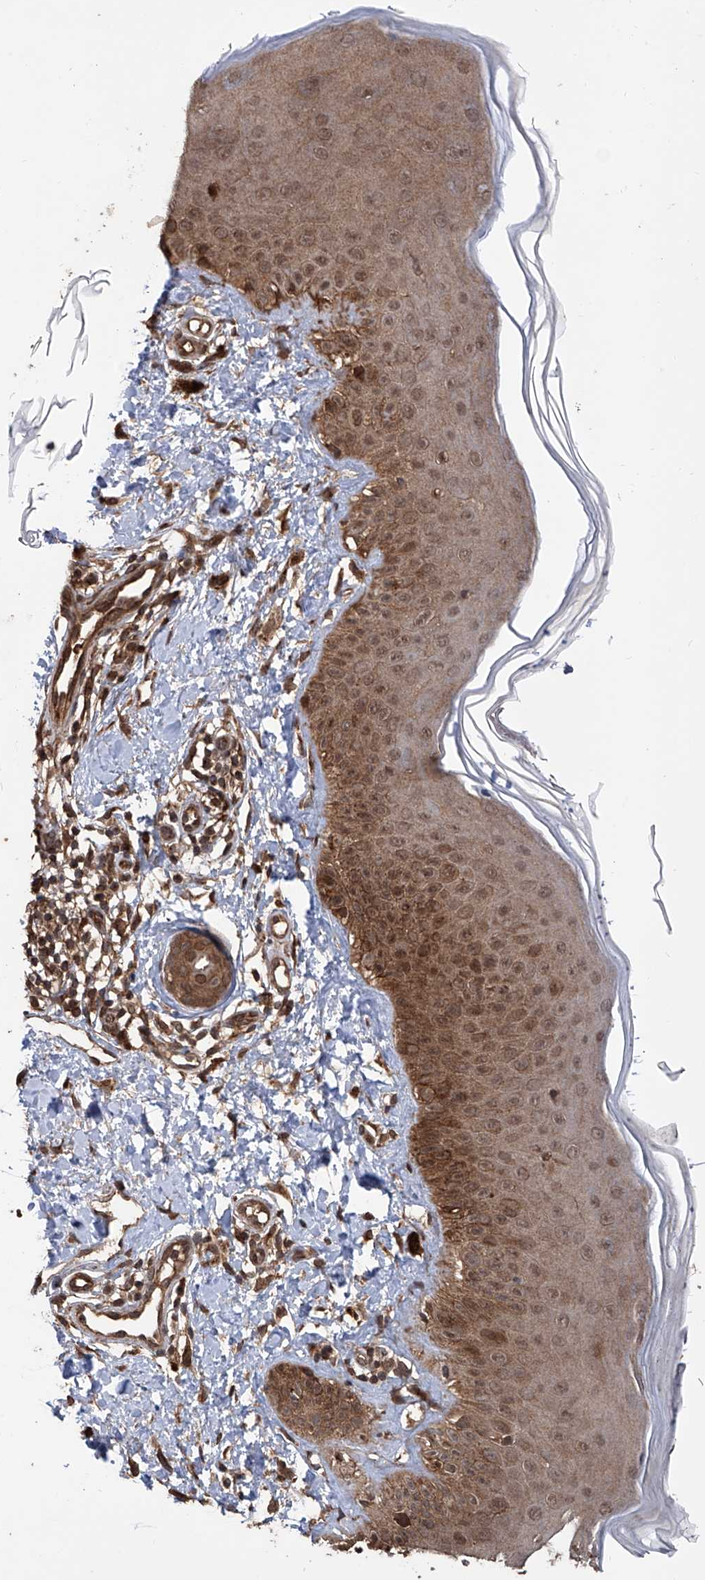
{"staining": {"intensity": "moderate", "quantity": "25%-75%", "location": "cytoplasmic/membranous,nuclear"}, "tissue": "skin", "cell_type": "Fibroblasts", "image_type": "normal", "snomed": [{"axis": "morphology", "description": "Normal tissue, NOS"}, {"axis": "topography", "description": "Skin"}], "caption": "Skin stained with a brown dye demonstrates moderate cytoplasmic/membranous,nuclear positive staining in about 25%-75% of fibroblasts.", "gene": "LYSMD4", "patient": {"sex": "male", "age": 52}}